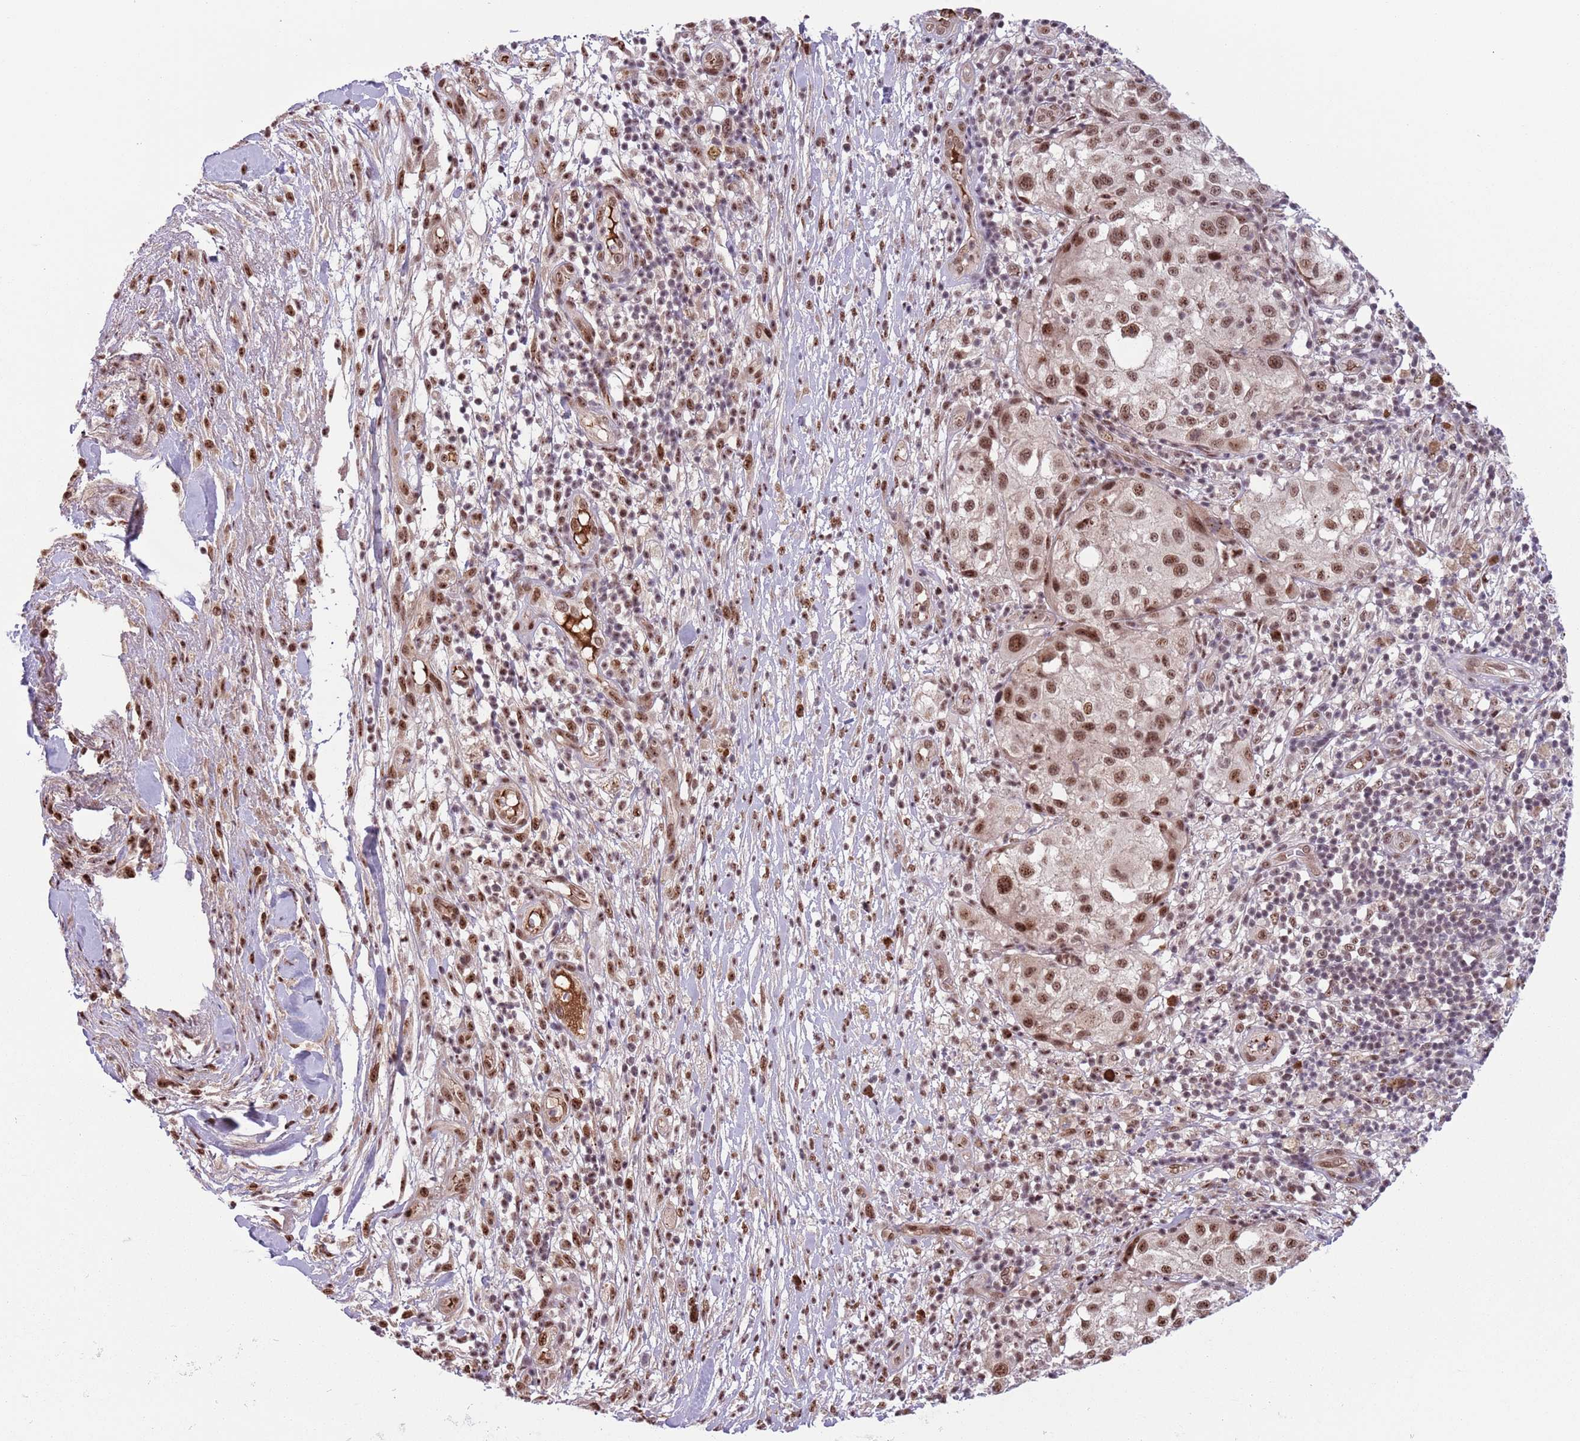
{"staining": {"intensity": "moderate", "quantity": ">75%", "location": "nuclear"}, "tissue": "melanoma", "cell_type": "Tumor cells", "image_type": "cancer", "snomed": [{"axis": "morphology", "description": "Normal morphology"}, {"axis": "morphology", "description": "Malignant melanoma, NOS"}, {"axis": "topography", "description": "Skin"}], "caption": "Melanoma stained with a brown dye displays moderate nuclear positive positivity in approximately >75% of tumor cells.", "gene": "SIPA1L3", "patient": {"sex": "female", "age": 72}}